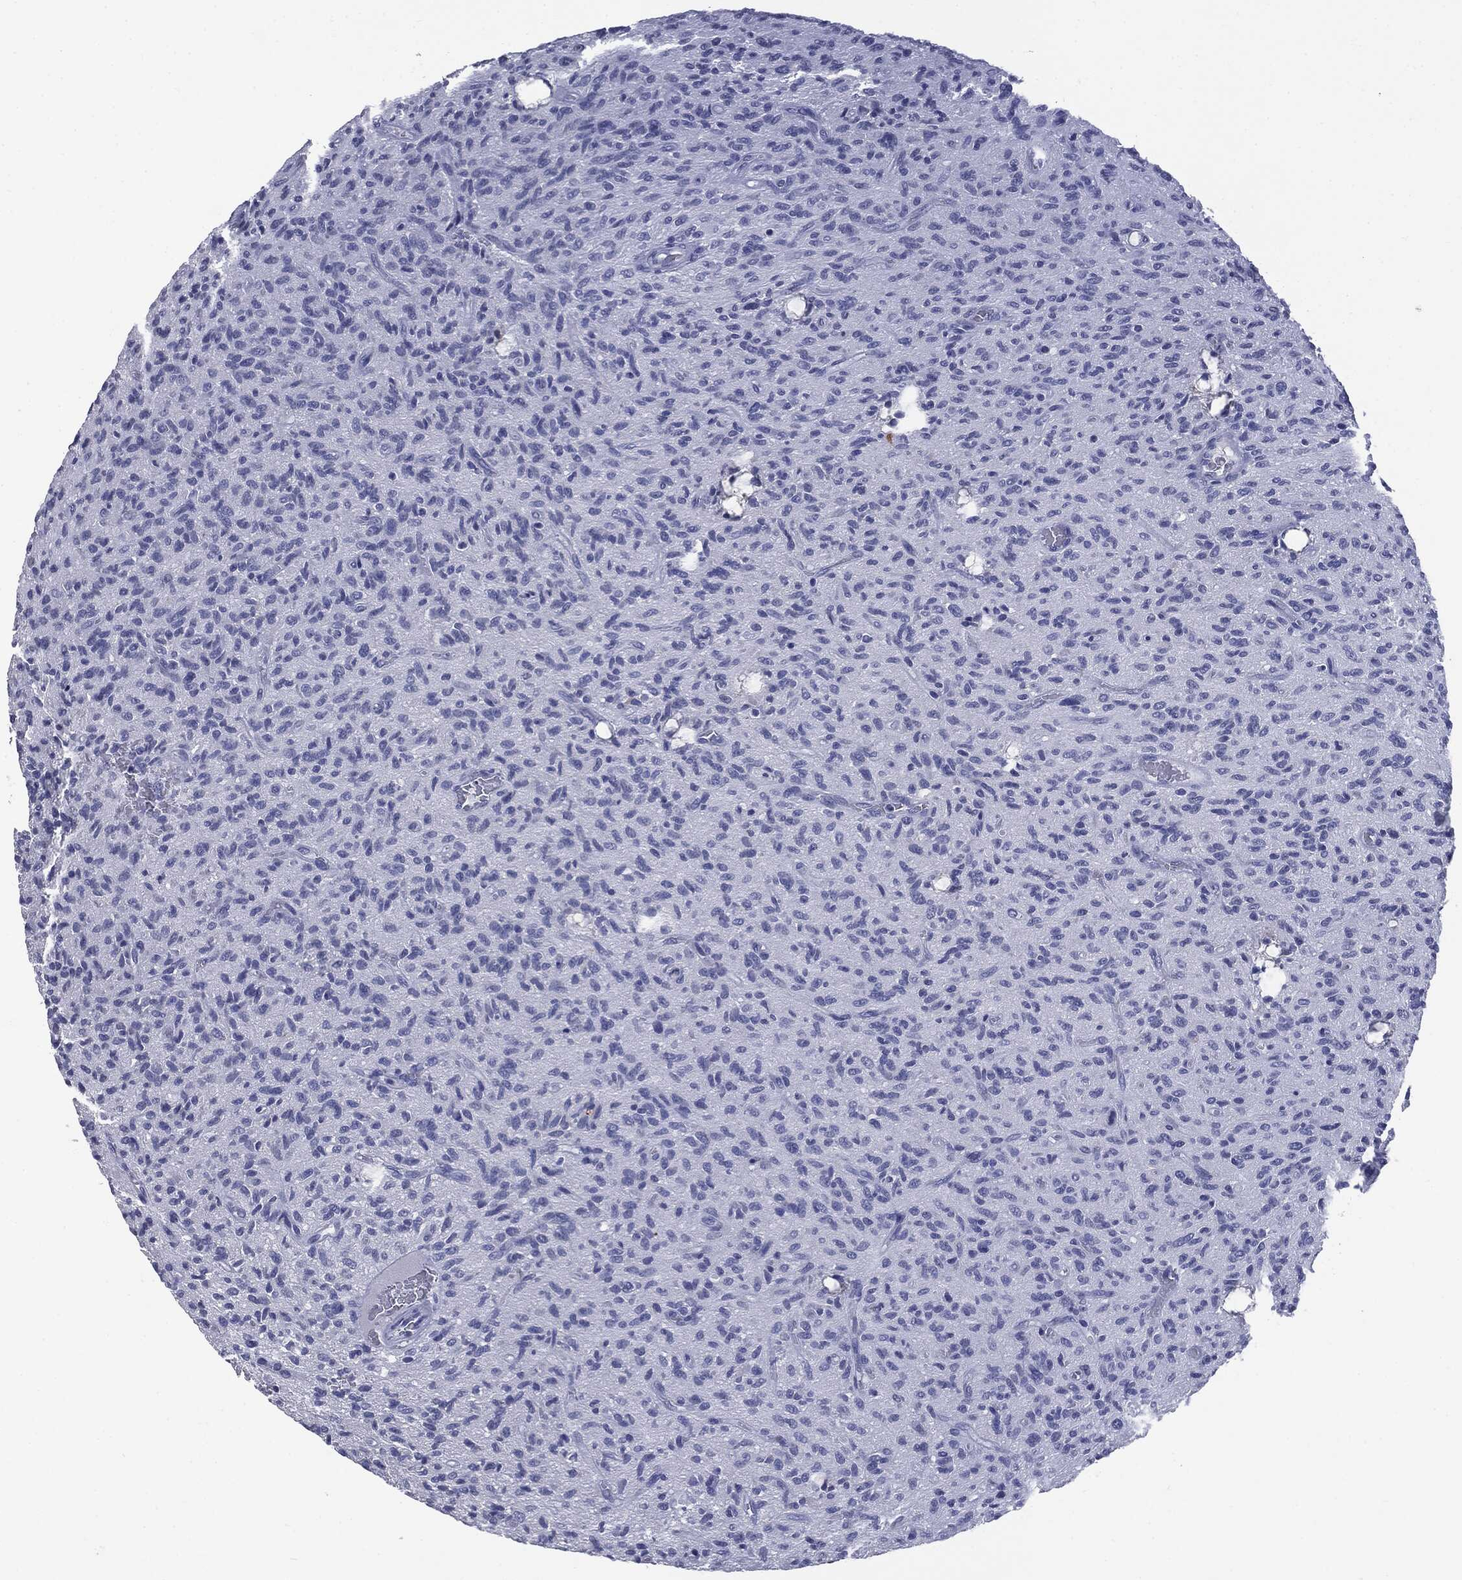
{"staining": {"intensity": "negative", "quantity": "none", "location": "none"}, "tissue": "glioma", "cell_type": "Tumor cells", "image_type": "cancer", "snomed": [{"axis": "morphology", "description": "Glioma, malignant, High grade"}, {"axis": "topography", "description": "Brain"}], "caption": "Tumor cells show no significant positivity in glioma.", "gene": "TSHB", "patient": {"sex": "male", "age": 64}}